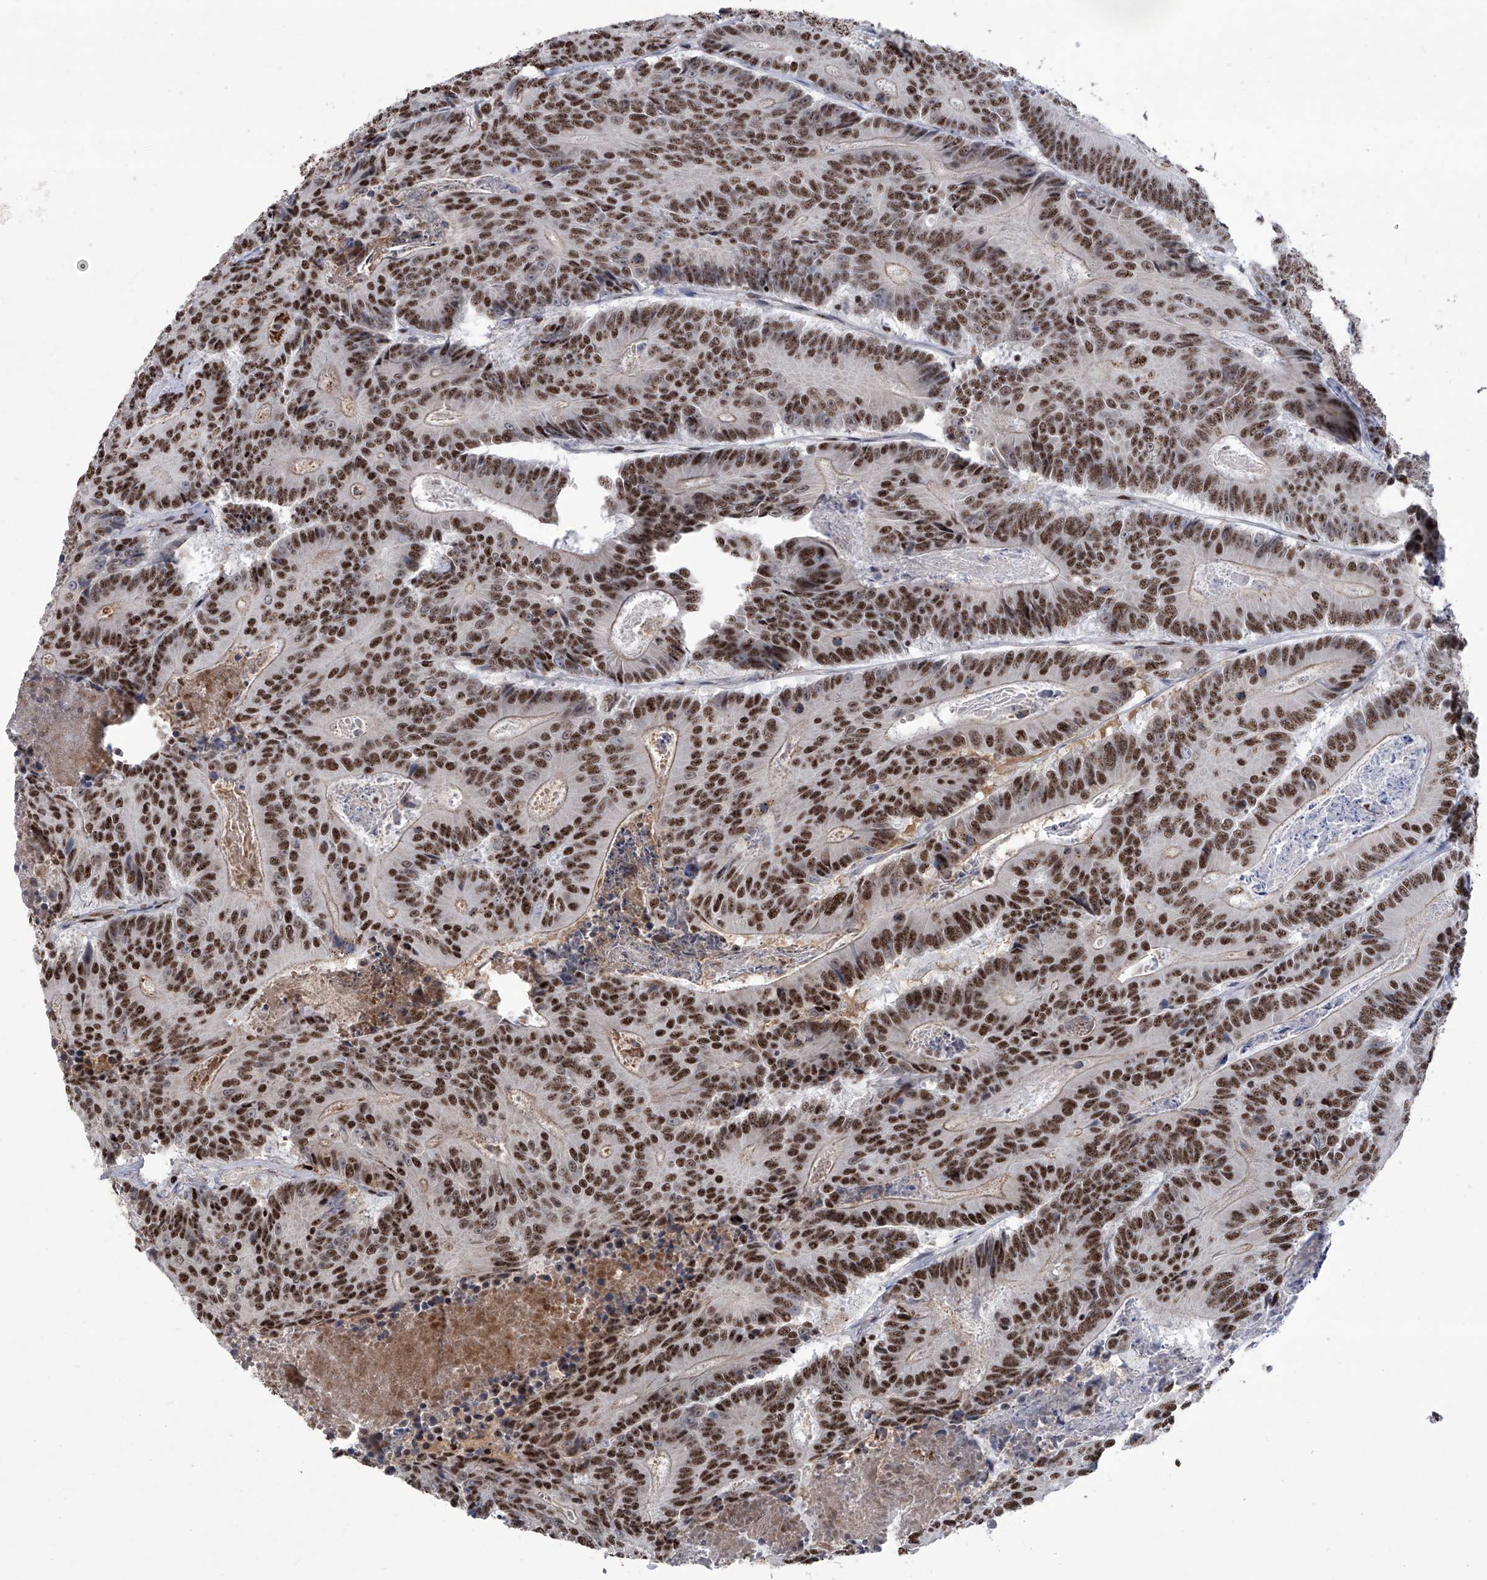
{"staining": {"intensity": "strong", "quantity": ">75%", "location": "nuclear"}, "tissue": "colorectal cancer", "cell_type": "Tumor cells", "image_type": "cancer", "snomed": [{"axis": "morphology", "description": "Adenocarcinoma, NOS"}, {"axis": "topography", "description": "Colon"}], "caption": "High-magnification brightfield microscopy of colorectal cancer stained with DAB (brown) and counterstained with hematoxylin (blue). tumor cells exhibit strong nuclear expression is appreciated in about>75% of cells.", "gene": "FBXL4", "patient": {"sex": "male", "age": 83}}